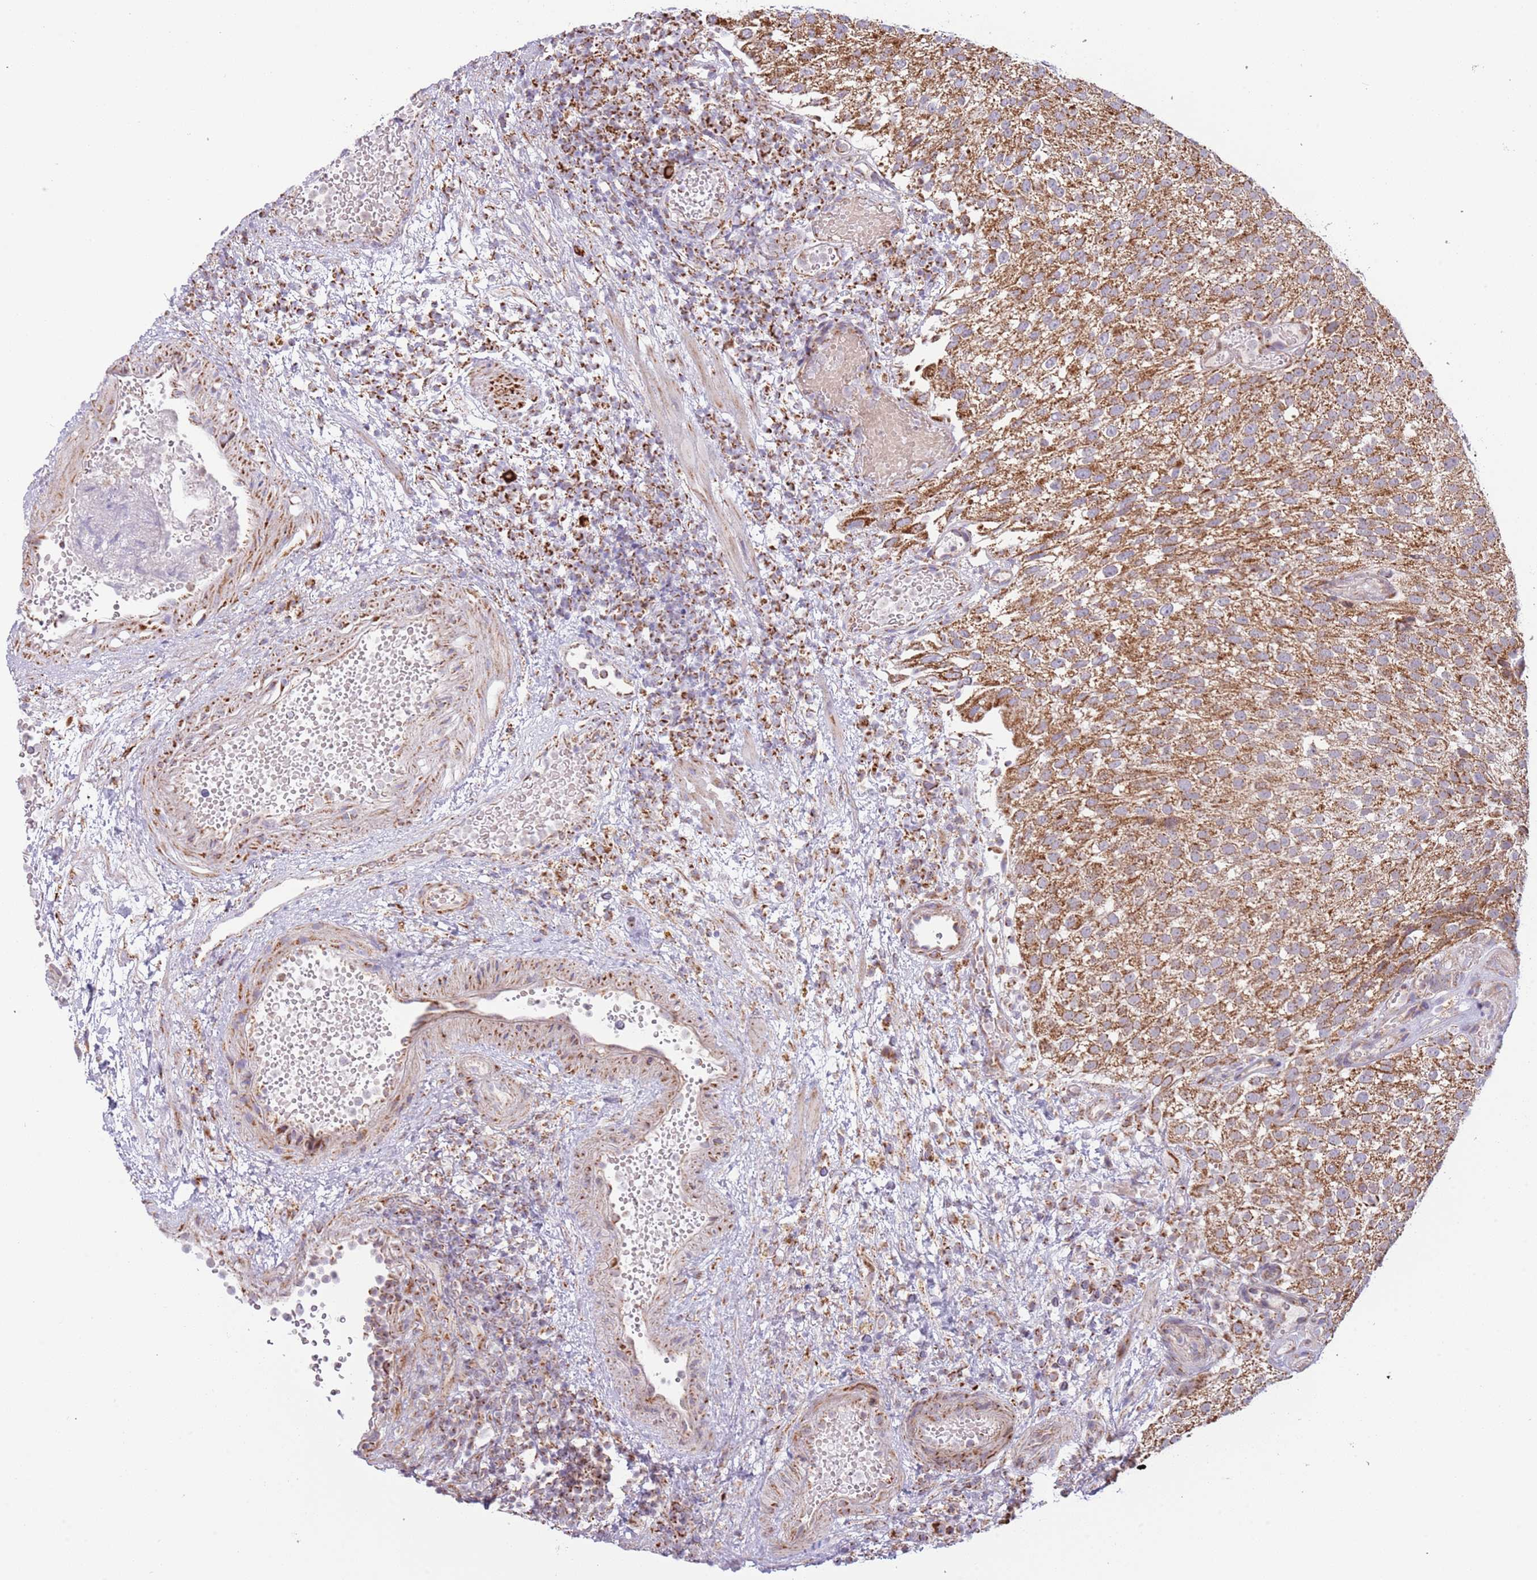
{"staining": {"intensity": "moderate", "quantity": ">75%", "location": "cytoplasmic/membranous"}, "tissue": "urothelial cancer", "cell_type": "Tumor cells", "image_type": "cancer", "snomed": [{"axis": "morphology", "description": "Urothelial carcinoma, Low grade"}, {"axis": "topography", "description": "Urinary bladder"}], "caption": "Urothelial carcinoma (low-grade) was stained to show a protein in brown. There is medium levels of moderate cytoplasmic/membranous expression in about >75% of tumor cells. (IHC, brightfield microscopy, high magnification).", "gene": "LHX6", "patient": {"sex": "male", "age": 78}}